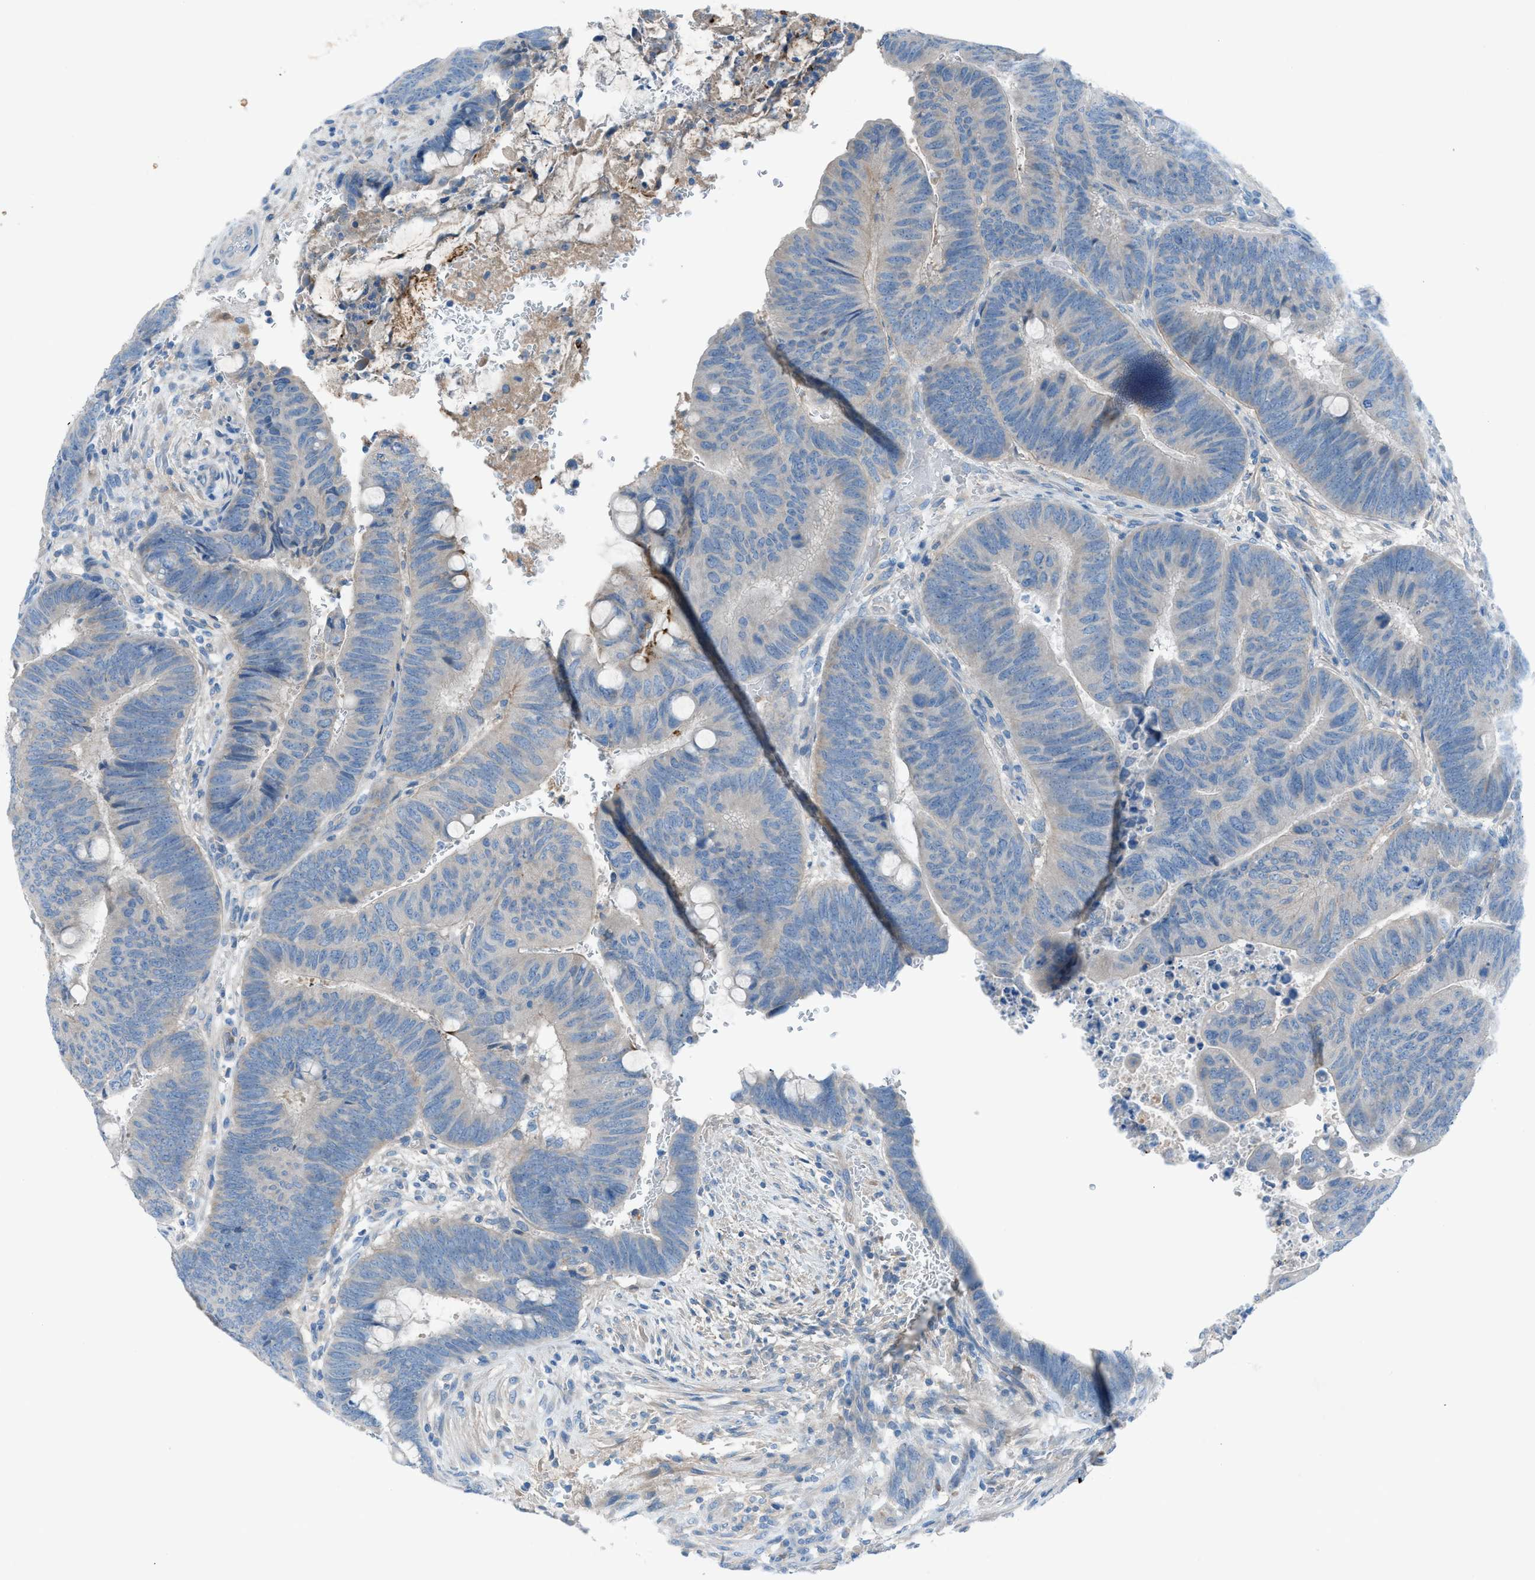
{"staining": {"intensity": "negative", "quantity": "none", "location": "none"}, "tissue": "colorectal cancer", "cell_type": "Tumor cells", "image_type": "cancer", "snomed": [{"axis": "morphology", "description": "Normal tissue, NOS"}, {"axis": "morphology", "description": "Adenocarcinoma, NOS"}, {"axis": "topography", "description": "Rectum"}], "caption": "This is a histopathology image of immunohistochemistry staining of colorectal cancer (adenocarcinoma), which shows no expression in tumor cells.", "gene": "C5AR2", "patient": {"sex": "male", "age": 92}}